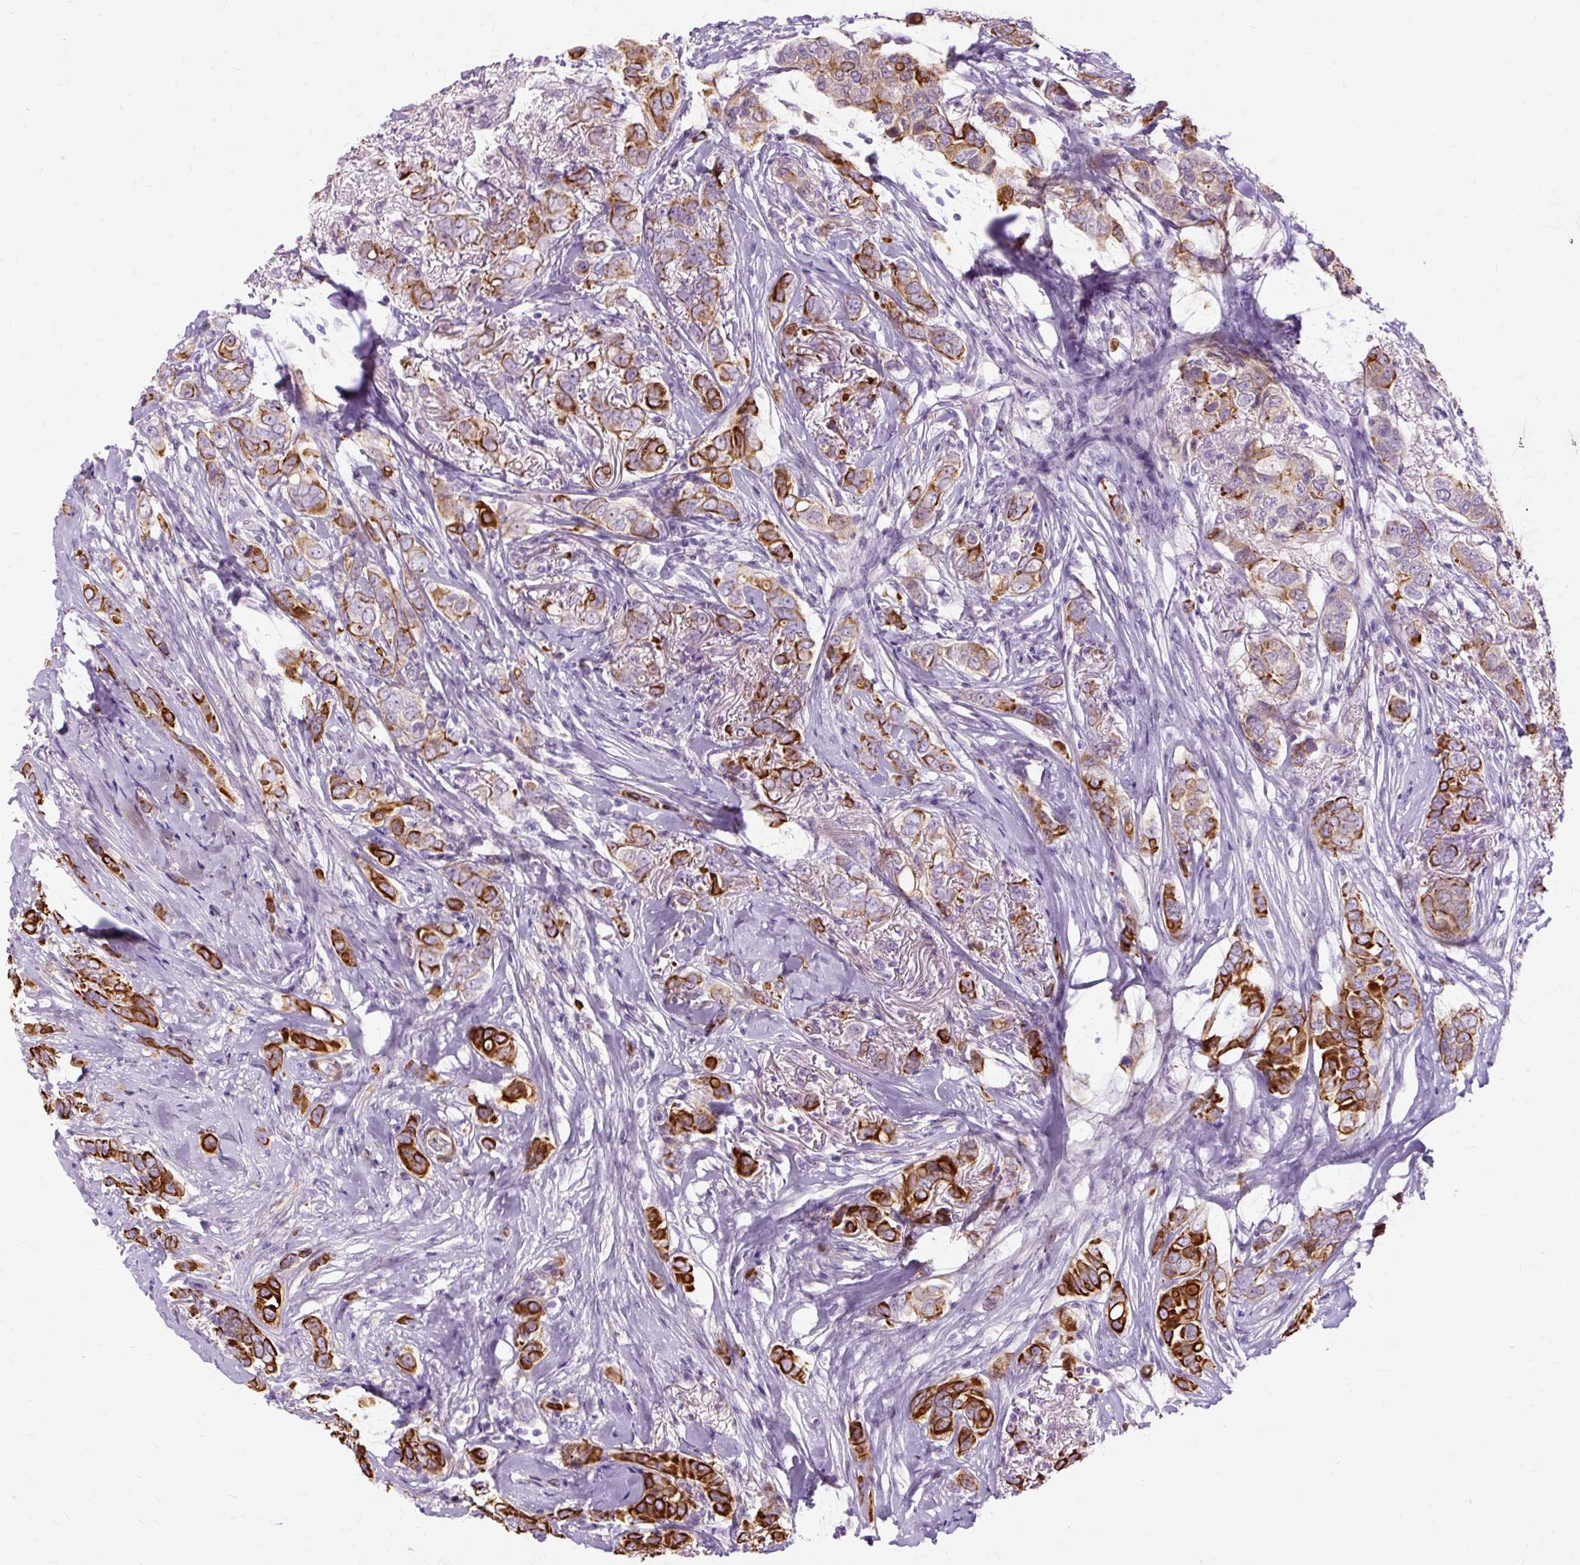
{"staining": {"intensity": "strong", "quantity": ">75%", "location": "cytoplasmic/membranous"}, "tissue": "breast cancer", "cell_type": "Tumor cells", "image_type": "cancer", "snomed": [{"axis": "morphology", "description": "Lobular carcinoma"}, {"axis": "topography", "description": "Breast"}], "caption": "IHC (DAB) staining of human breast cancer (lobular carcinoma) displays strong cytoplasmic/membranous protein expression in about >75% of tumor cells. (IHC, brightfield microscopy, high magnification).", "gene": "DCTN4", "patient": {"sex": "female", "age": 51}}